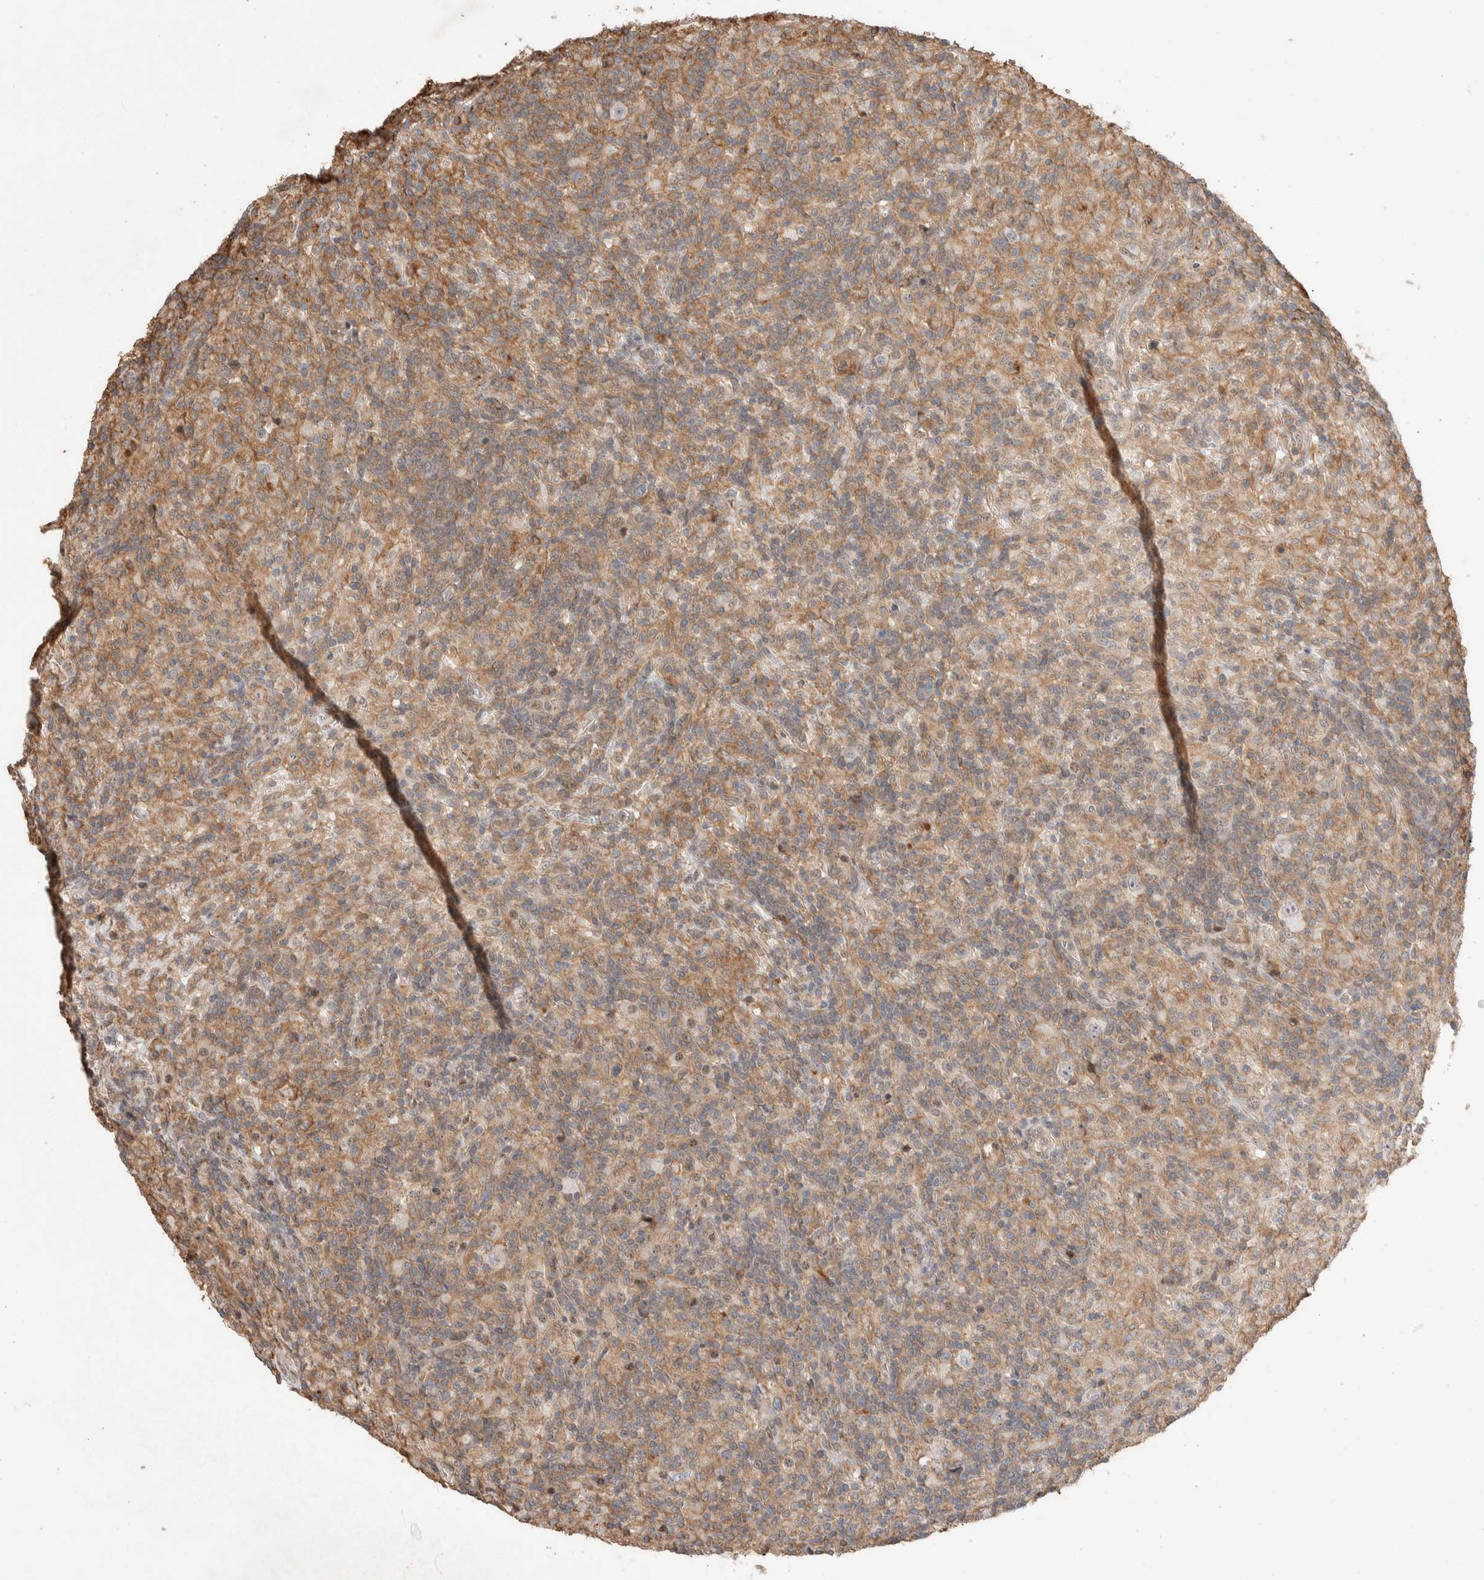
{"staining": {"intensity": "weak", "quantity": "<25%", "location": "cytoplasmic/membranous"}, "tissue": "lymphoma", "cell_type": "Tumor cells", "image_type": "cancer", "snomed": [{"axis": "morphology", "description": "Hodgkin's disease, NOS"}, {"axis": "topography", "description": "Lymph node"}], "caption": "Immunohistochemical staining of human lymphoma displays no significant positivity in tumor cells.", "gene": "ZNF704", "patient": {"sex": "male", "age": 70}}